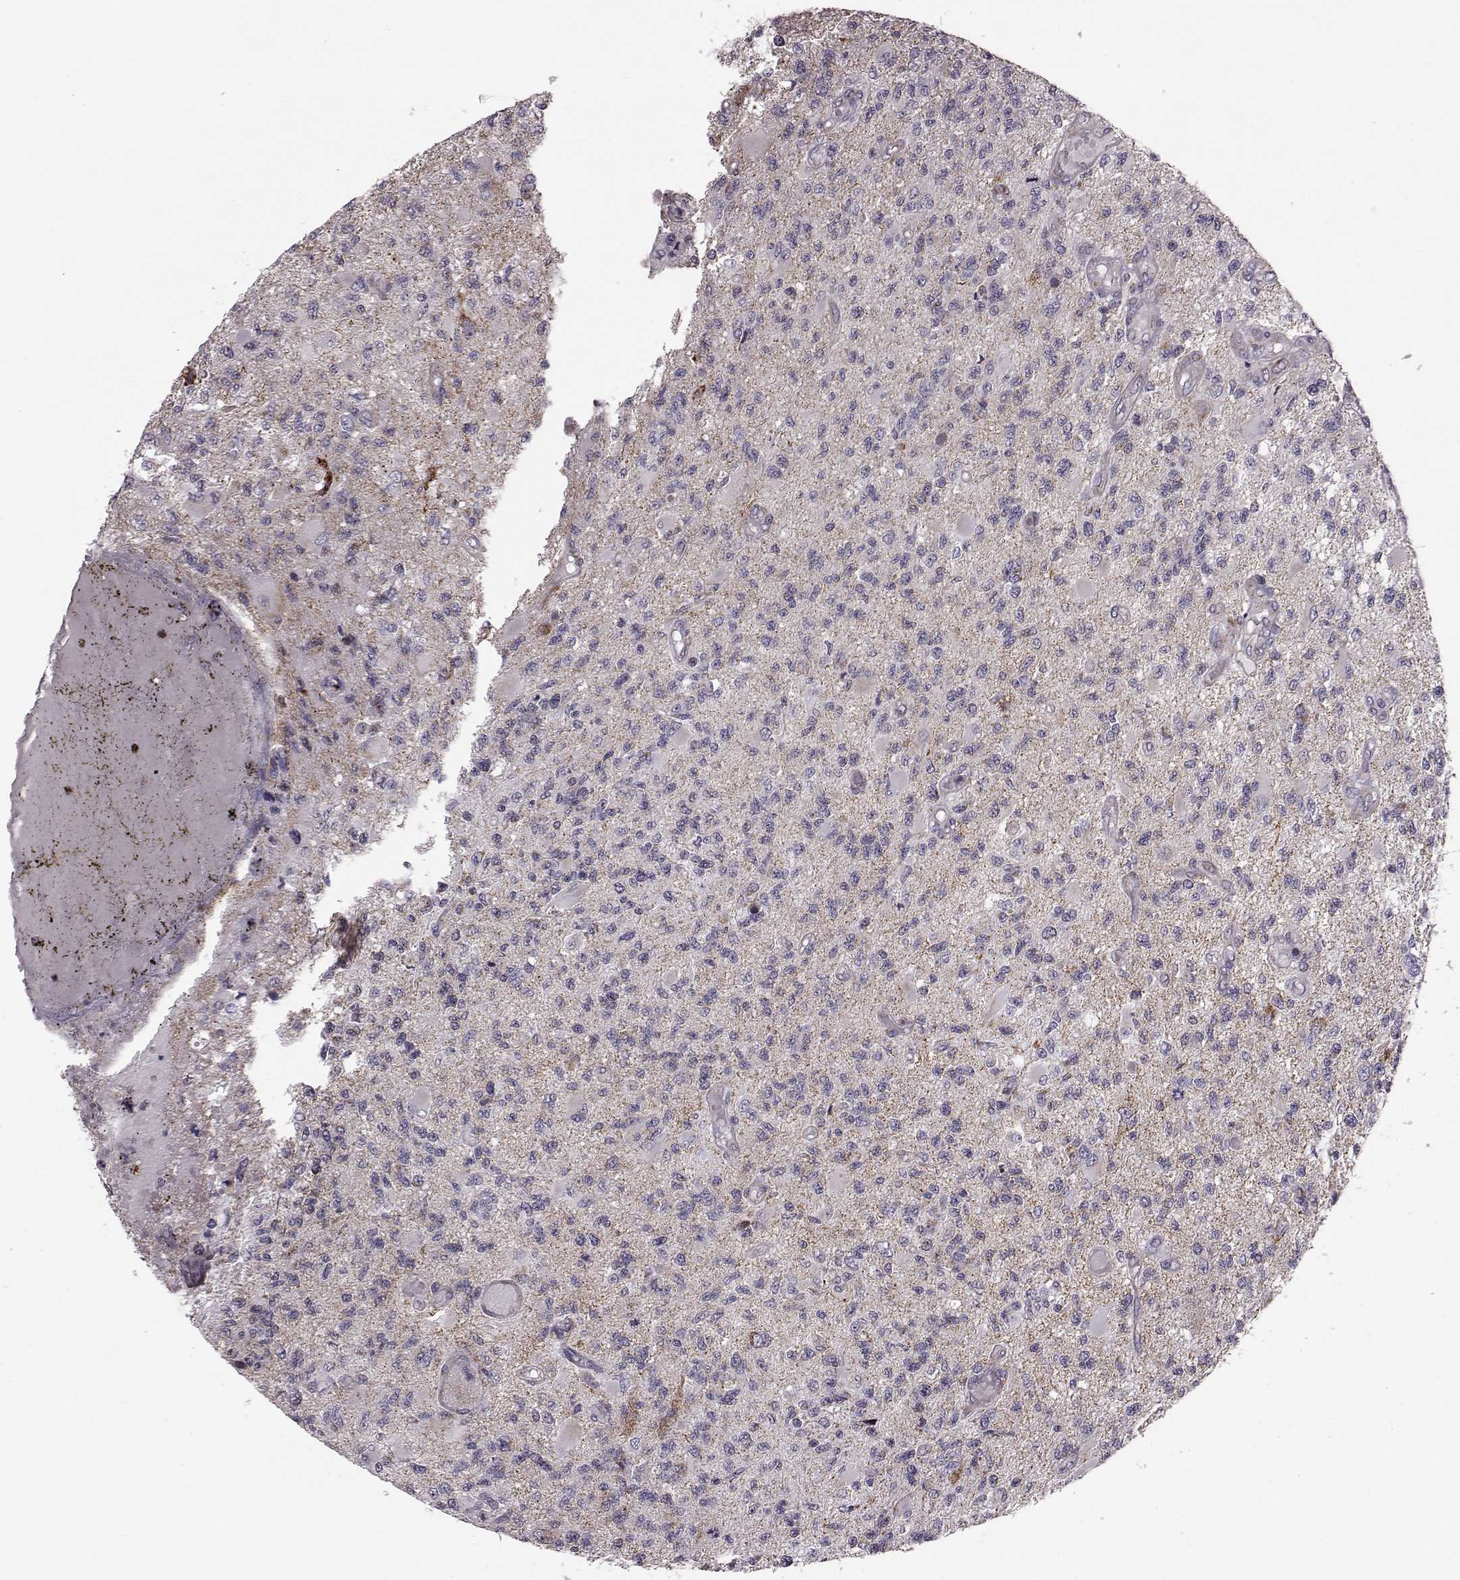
{"staining": {"intensity": "negative", "quantity": "none", "location": "none"}, "tissue": "glioma", "cell_type": "Tumor cells", "image_type": "cancer", "snomed": [{"axis": "morphology", "description": "Glioma, malignant, High grade"}, {"axis": "topography", "description": "Brain"}], "caption": "High power microscopy photomicrograph of an immunohistochemistry (IHC) histopathology image of malignant high-grade glioma, revealing no significant expression in tumor cells. (Stains: DAB (3,3'-diaminobenzidine) immunohistochemistry with hematoxylin counter stain, Microscopy: brightfield microscopy at high magnification).", "gene": "ATP5MF", "patient": {"sex": "female", "age": 63}}